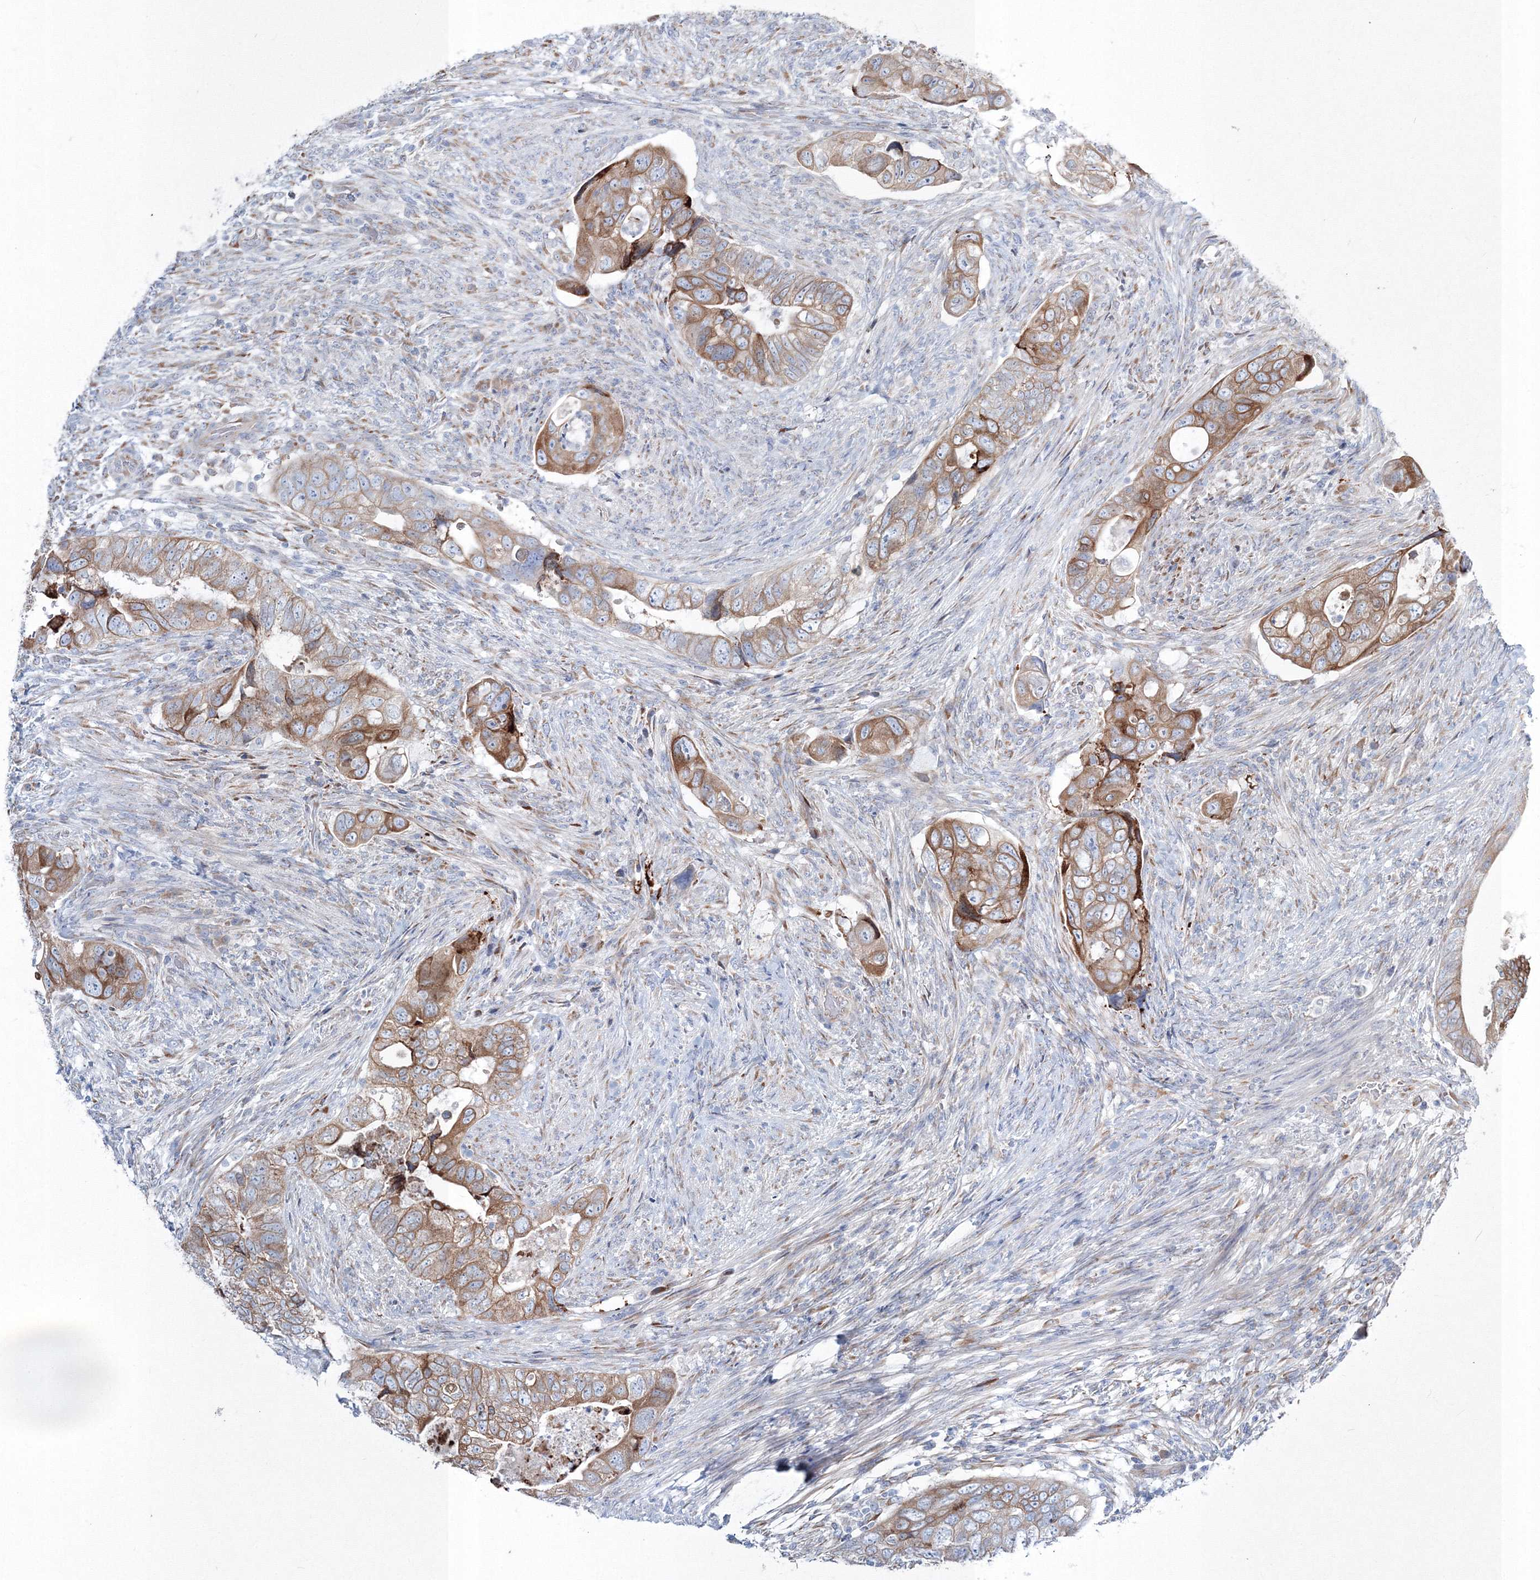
{"staining": {"intensity": "moderate", "quantity": ">75%", "location": "cytoplasmic/membranous"}, "tissue": "colorectal cancer", "cell_type": "Tumor cells", "image_type": "cancer", "snomed": [{"axis": "morphology", "description": "Adenocarcinoma, NOS"}, {"axis": "topography", "description": "Rectum"}], "caption": "Colorectal cancer (adenocarcinoma) stained for a protein (brown) demonstrates moderate cytoplasmic/membranous positive positivity in approximately >75% of tumor cells.", "gene": "RCN1", "patient": {"sex": "male", "age": 63}}